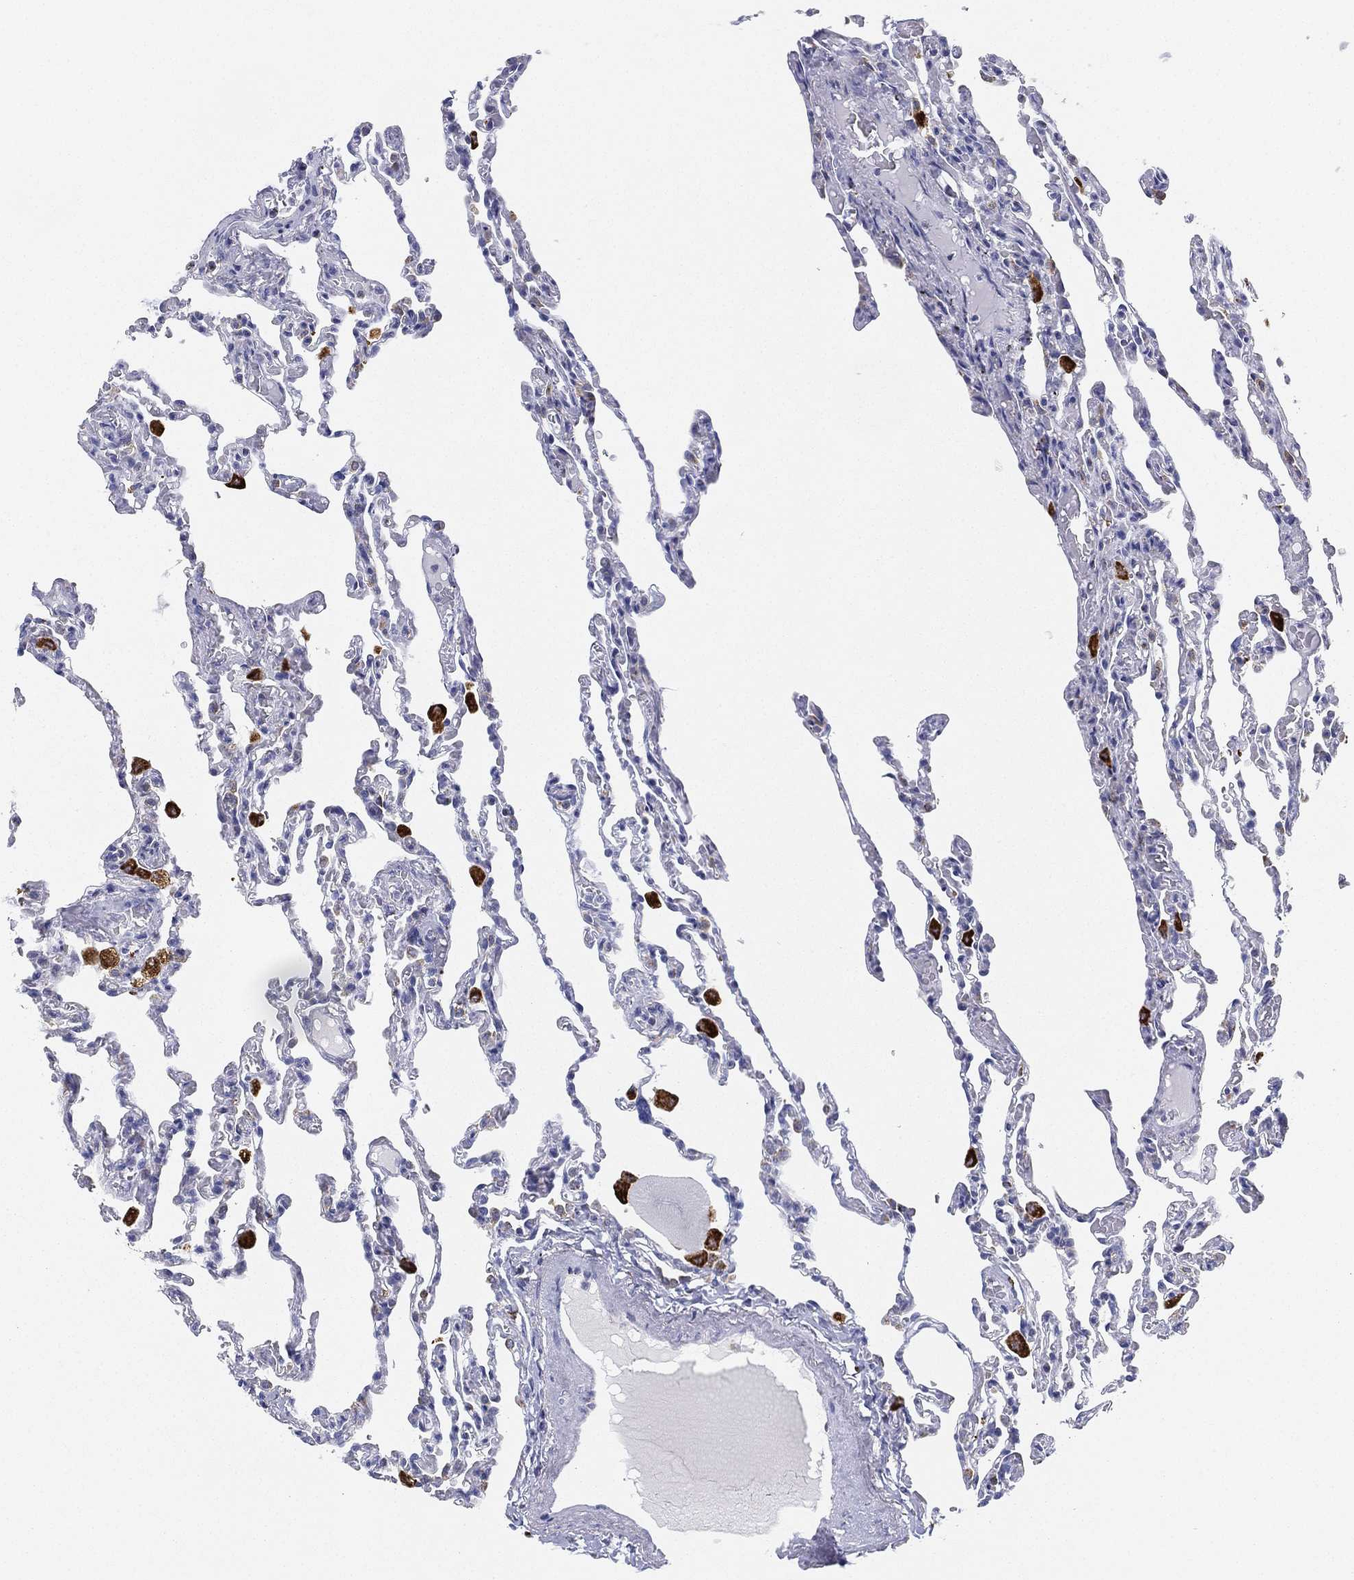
{"staining": {"intensity": "negative", "quantity": "none", "location": "none"}, "tissue": "lung", "cell_type": "Alveolar cells", "image_type": "normal", "snomed": [{"axis": "morphology", "description": "Normal tissue, NOS"}, {"axis": "topography", "description": "Lung"}], "caption": "High magnification brightfield microscopy of unremarkable lung stained with DAB (3,3'-diaminobenzidine) (brown) and counterstained with hematoxylin (blue): alveolar cells show no significant expression.", "gene": "NPC2", "patient": {"sex": "female", "age": 43}}